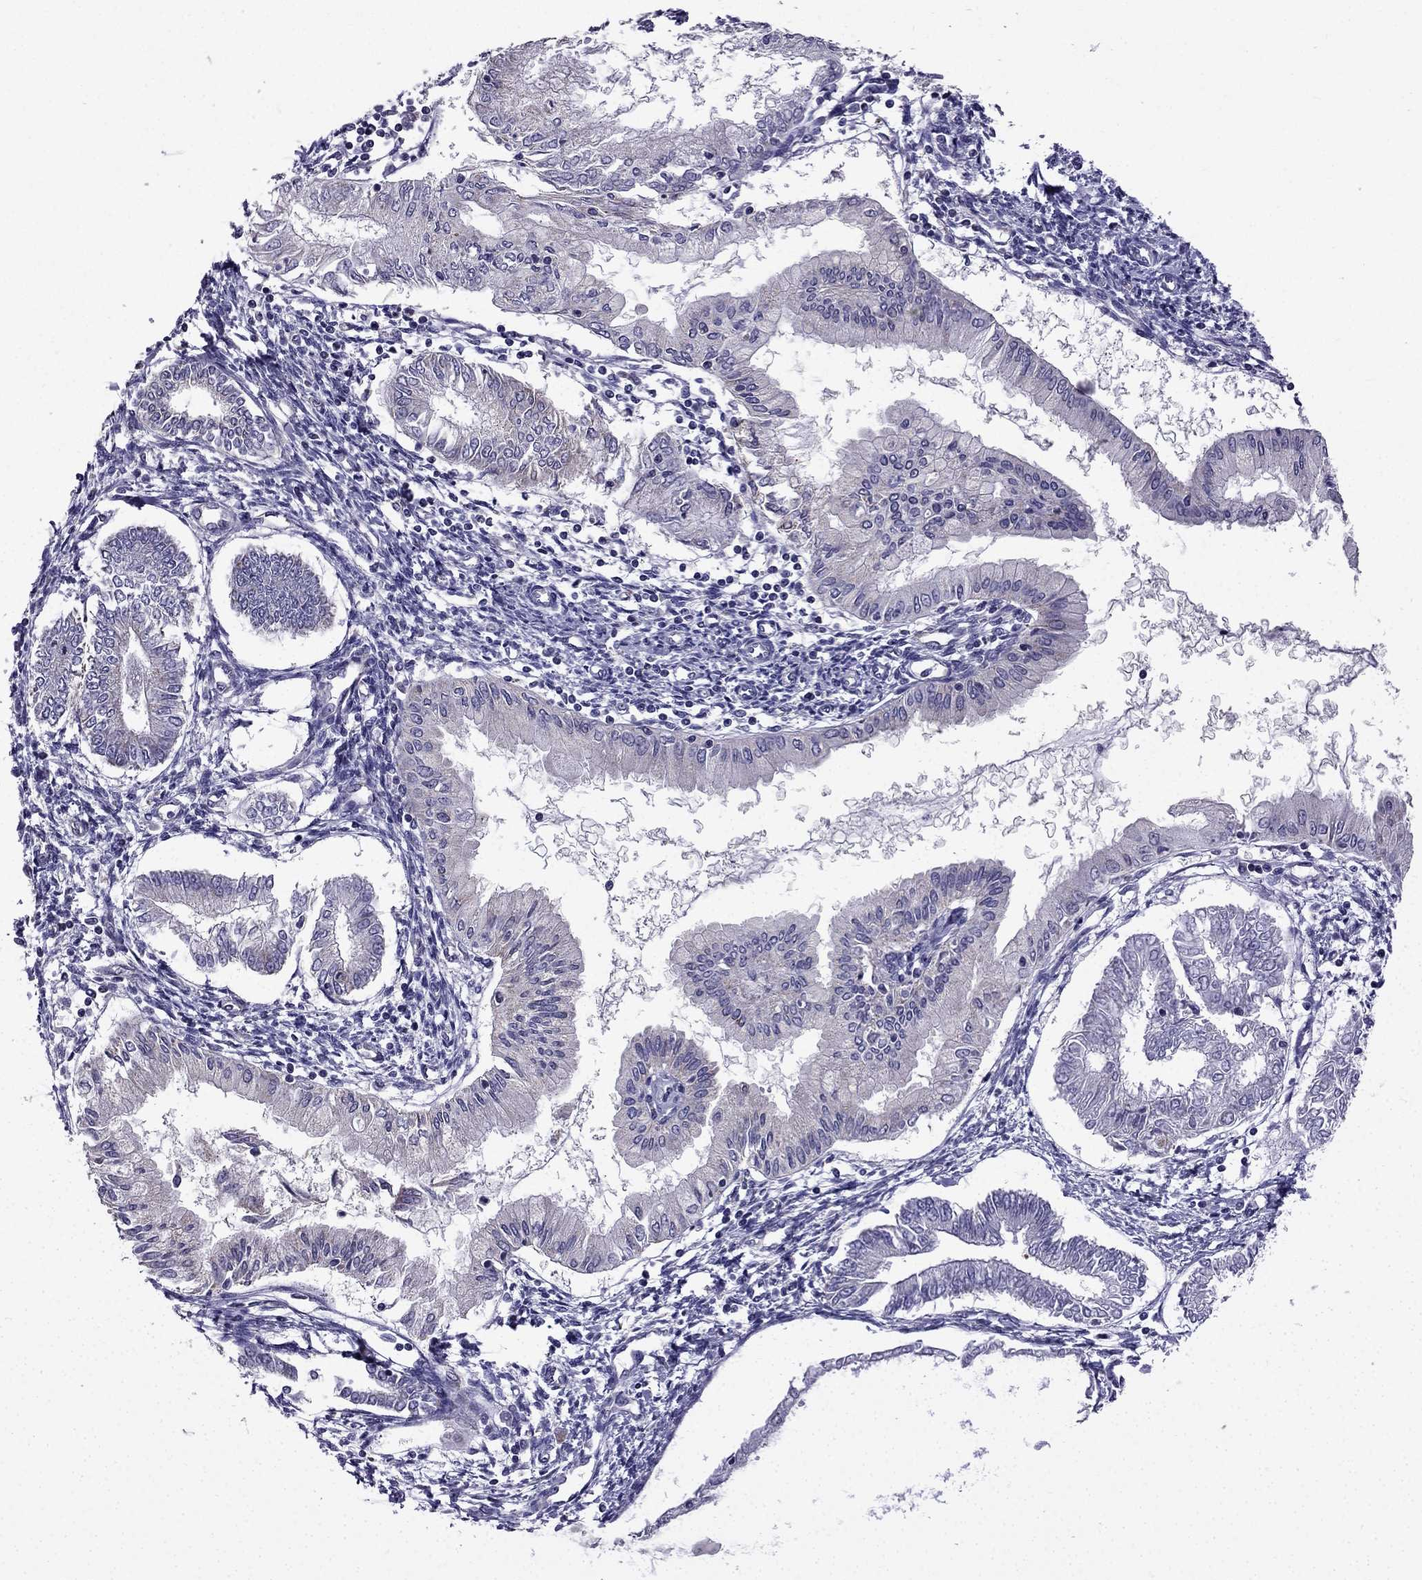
{"staining": {"intensity": "negative", "quantity": "none", "location": "none"}, "tissue": "endometrial cancer", "cell_type": "Tumor cells", "image_type": "cancer", "snomed": [{"axis": "morphology", "description": "Adenocarcinoma, NOS"}, {"axis": "topography", "description": "Endometrium"}], "caption": "The immunohistochemistry histopathology image has no significant staining in tumor cells of endometrial cancer tissue.", "gene": "SLC6A2", "patient": {"sex": "female", "age": 68}}